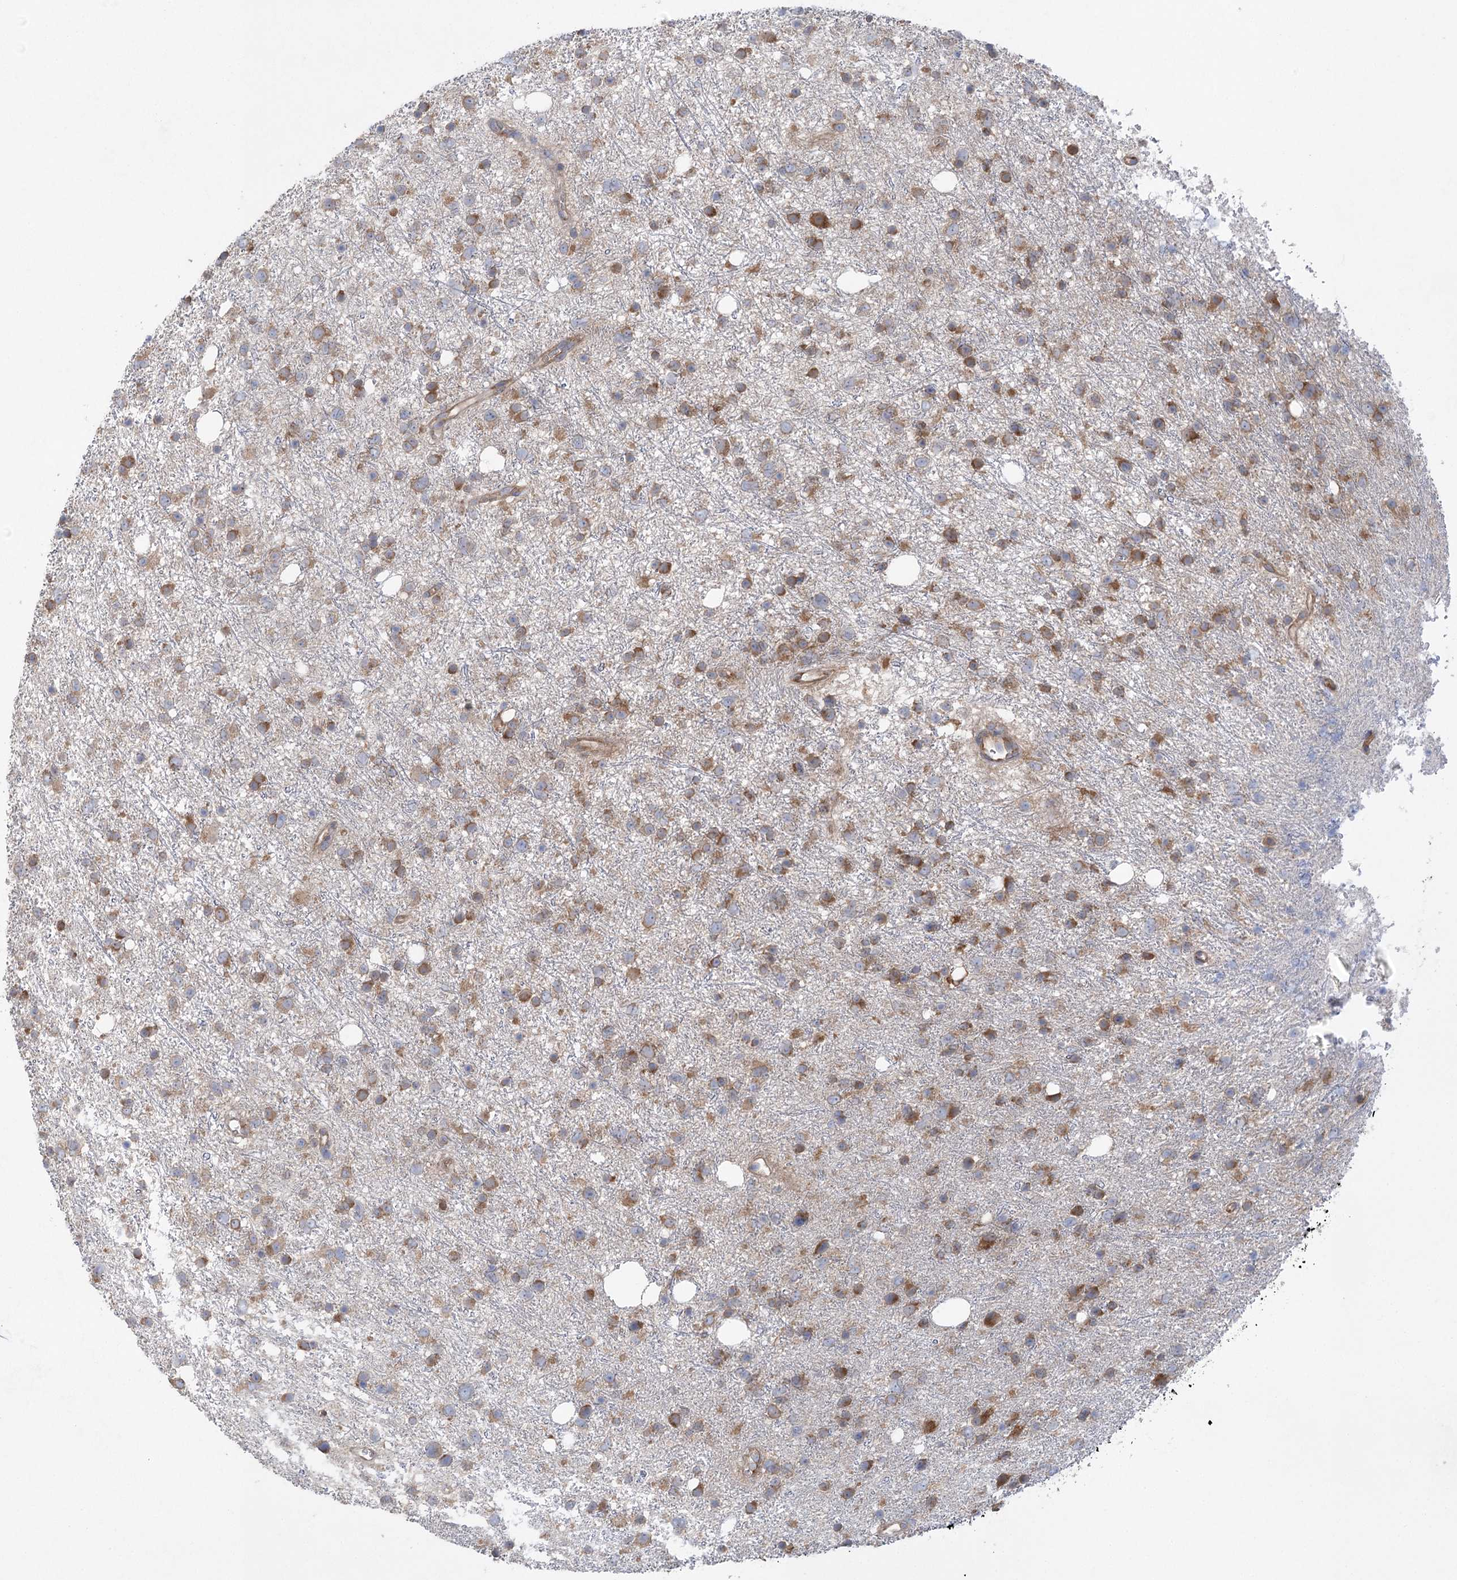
{"staining": {"intensity": "moderate", "quantity": ">75%", "location": "cytoplasmic/membranous"}, "tissue": "glioma", "cell_type": "Tumor cells", "image_type": "cancer", "snomed": [{"axis": "morphology", "description": "Glioma, malignant, Low grade"}, {"axis": "topography", "description": "Cerebral cortex"}], "caption": "A micrograph of human low-grade glioma (malignant) stained for a protein displays moderate cytoplasmic/membranous brown staining in tumor cells. Immunohistochemistry stains the protein in brown and the nuclei are stained blue.", "gene": "EIF3A", "patient": {"sex": "female", "age": 39}}